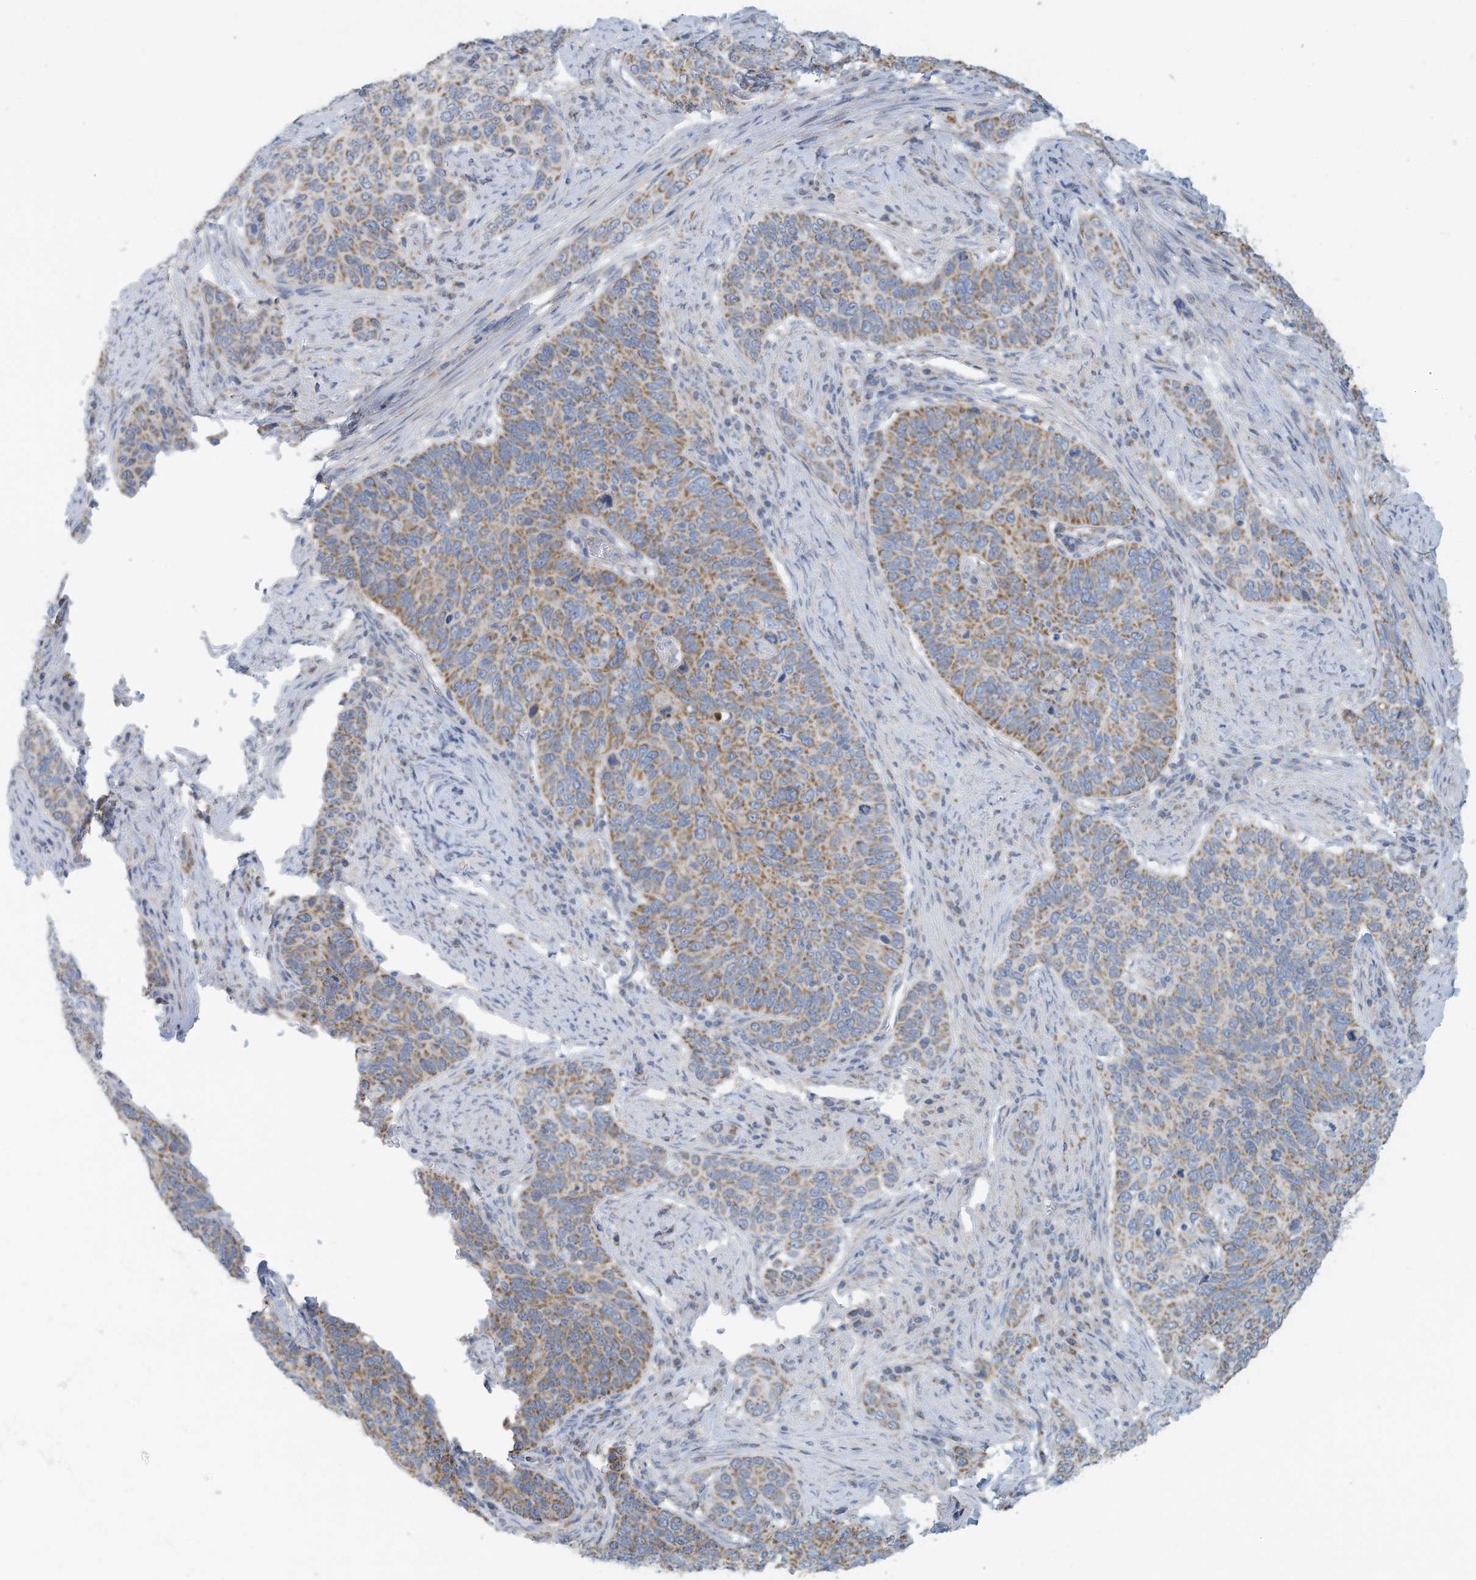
{"staining": {"intensity": "moderate", "quantity": "25%-75%", "location": "cytoplasmic/membranous"}, "tissue": "cervical cancer", "cell_type": "Tumor cells", "image_type": "cancer", "snomed": [{"axis": "morphology", "description": "Squamous cell carcinoma, NOS"}, {"axis": "topography", "description": "Cervix"}], "caption": "Cervical cancer tissue reveals moderate cytoplasmic/membranous staining in approximately 25%-75% of tumor cells, visualized by immunohistochemistry.", "gene": "NLN", "patient": {"sex": "female", "age": 60}}